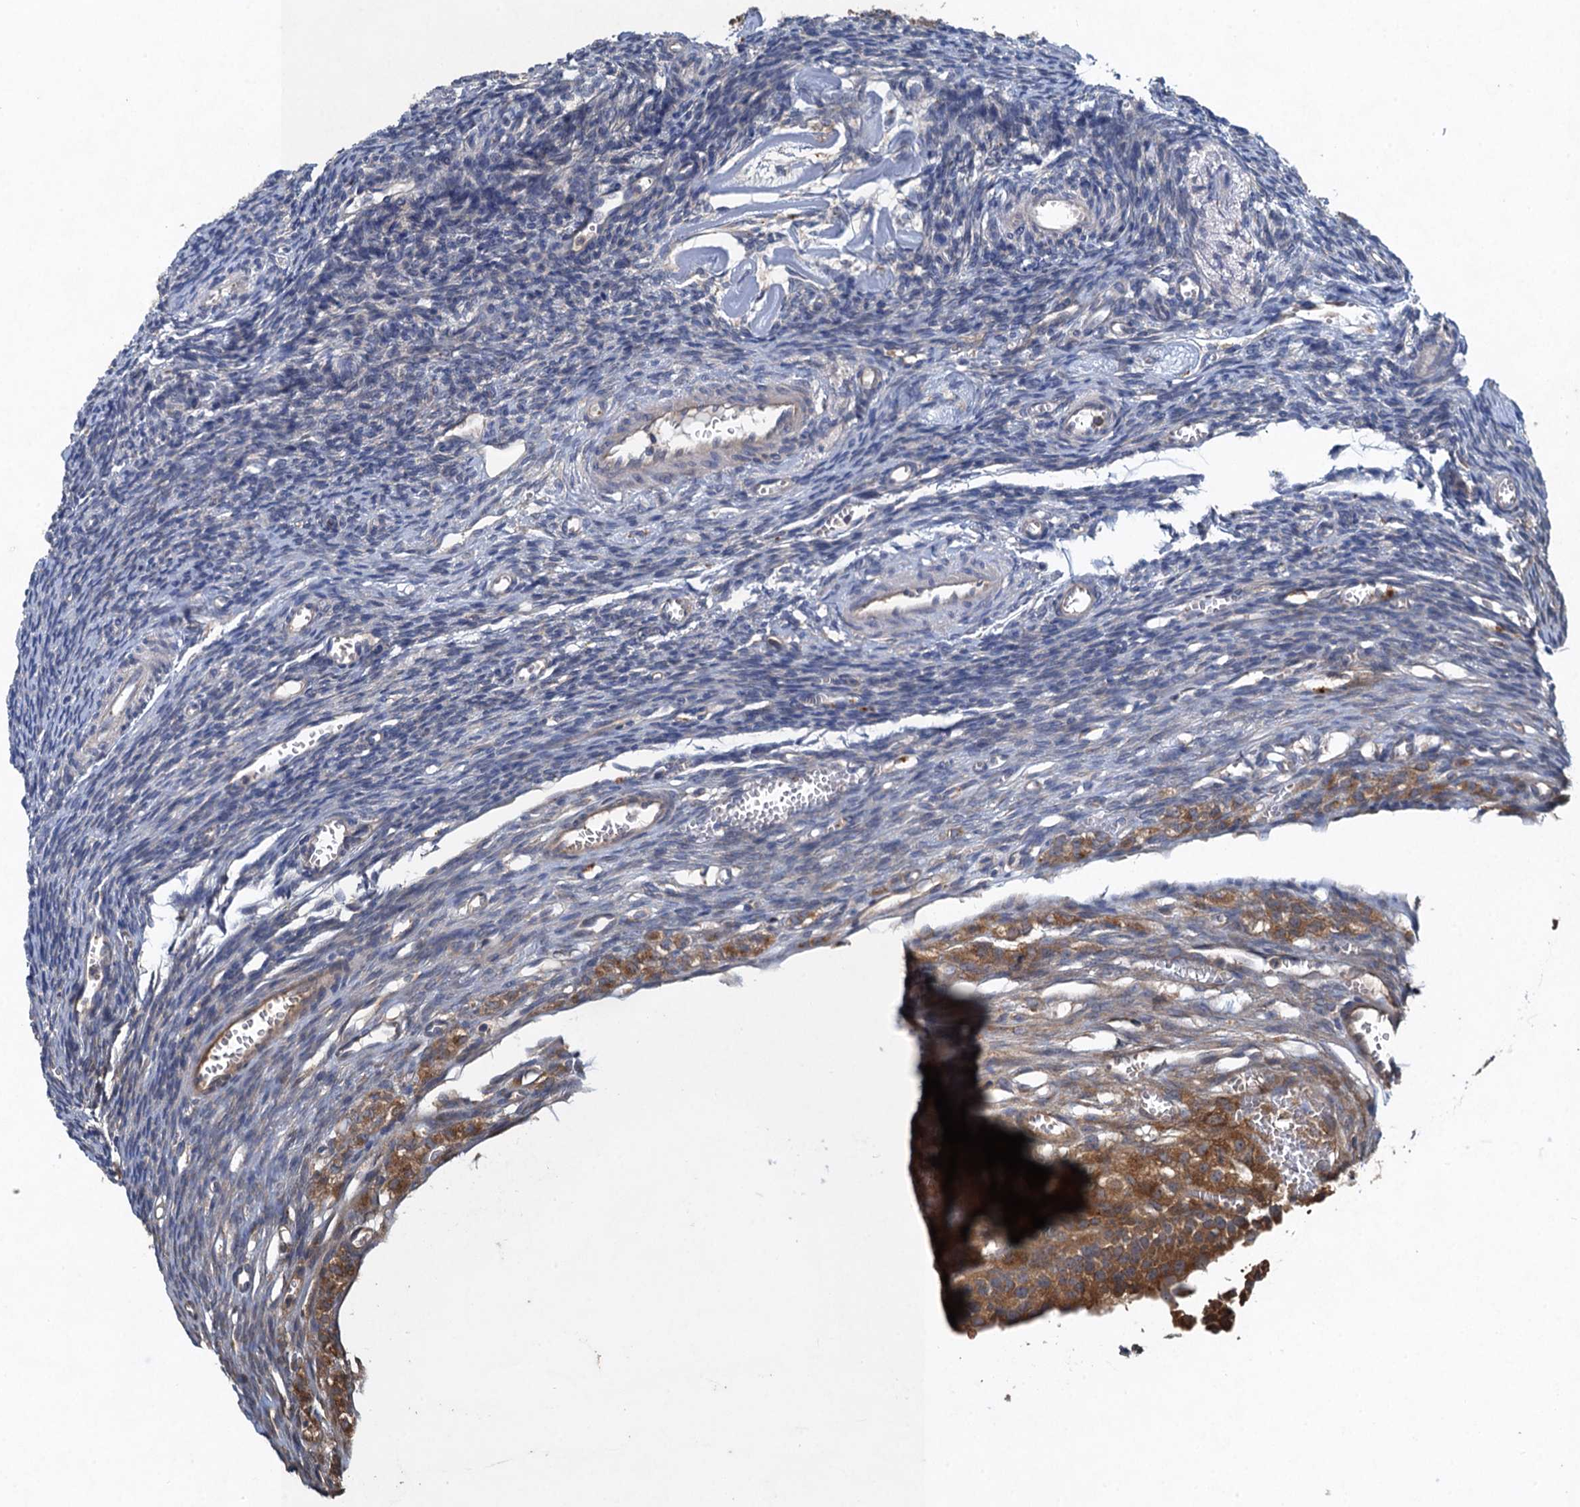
{"staining": {"intensity": "negative", "quantity": "none", "location": "none"}, "tissue": "ovary", "cell_type": "Ovarian stroma cells", "image_type": "normal", "snomed": [{"axis": "morphology", "description": "Normal tissue, NOS"}, {"axis": "topography", "description": "Ovary"}], "caption": "Immunohistochemistry image of unremarkable ovary: ovary stained with DAB (3,3'-diaminobenzidine) demonstrates no significant protein expression in ovarian stroma cells. Nuclei are stained in blue.", "gene": "SNAP29", "patient": {"sex": "female", "age": 39}}